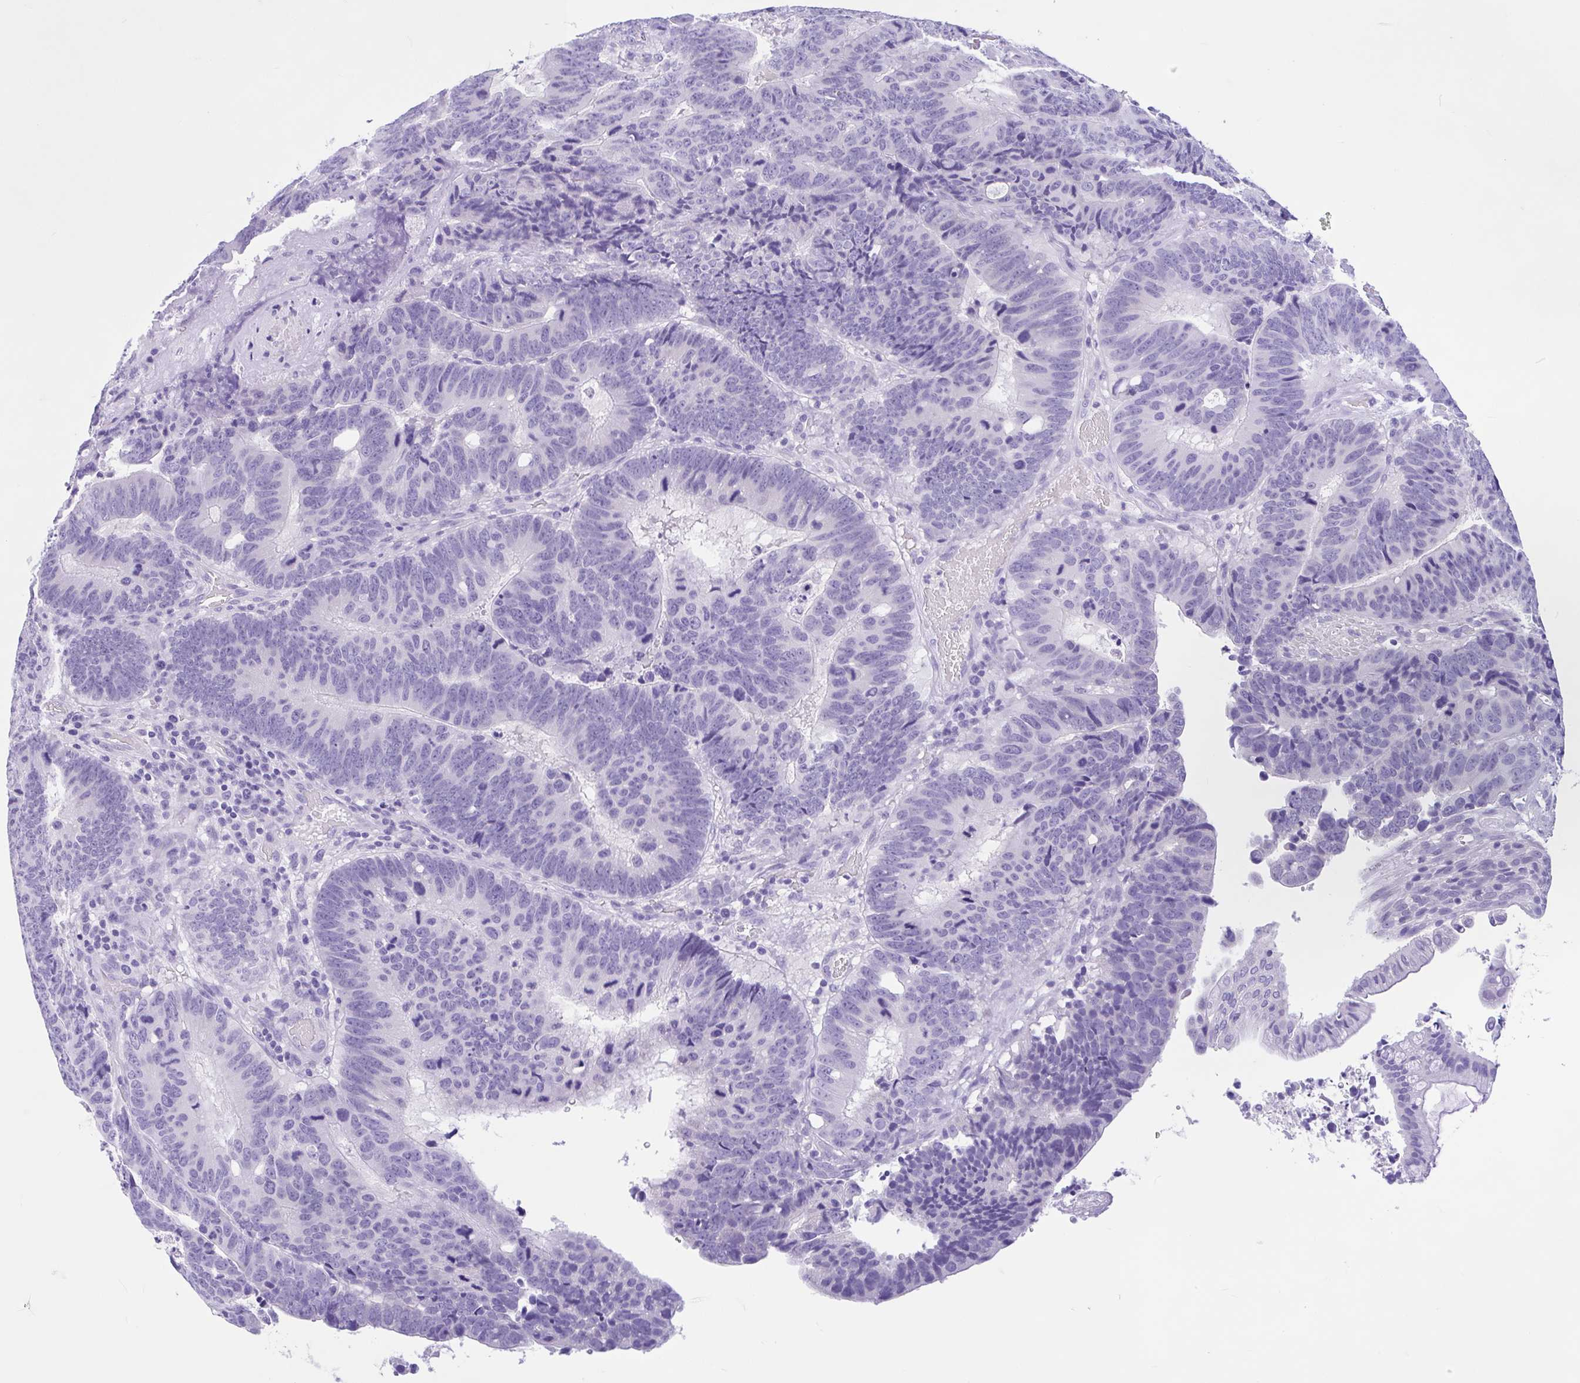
{"staining": {"intensity": "negative", "quantity": "none", "location": "none"}, "tissue": "colorectal cancer", "cell_type": "Tumor cells", "image_type": "cancer", "snomed": [{"axis": "morphology", "description": "Adenocarcinoma, NOS"}, {"axis": "topography", "description": "Colon"}], "caption": "Protein analysis of colorectal cancer displays no significant expression in tumor cells.", "gene": "ZNF319", "patient": {"sex": "male", "age": 62}}